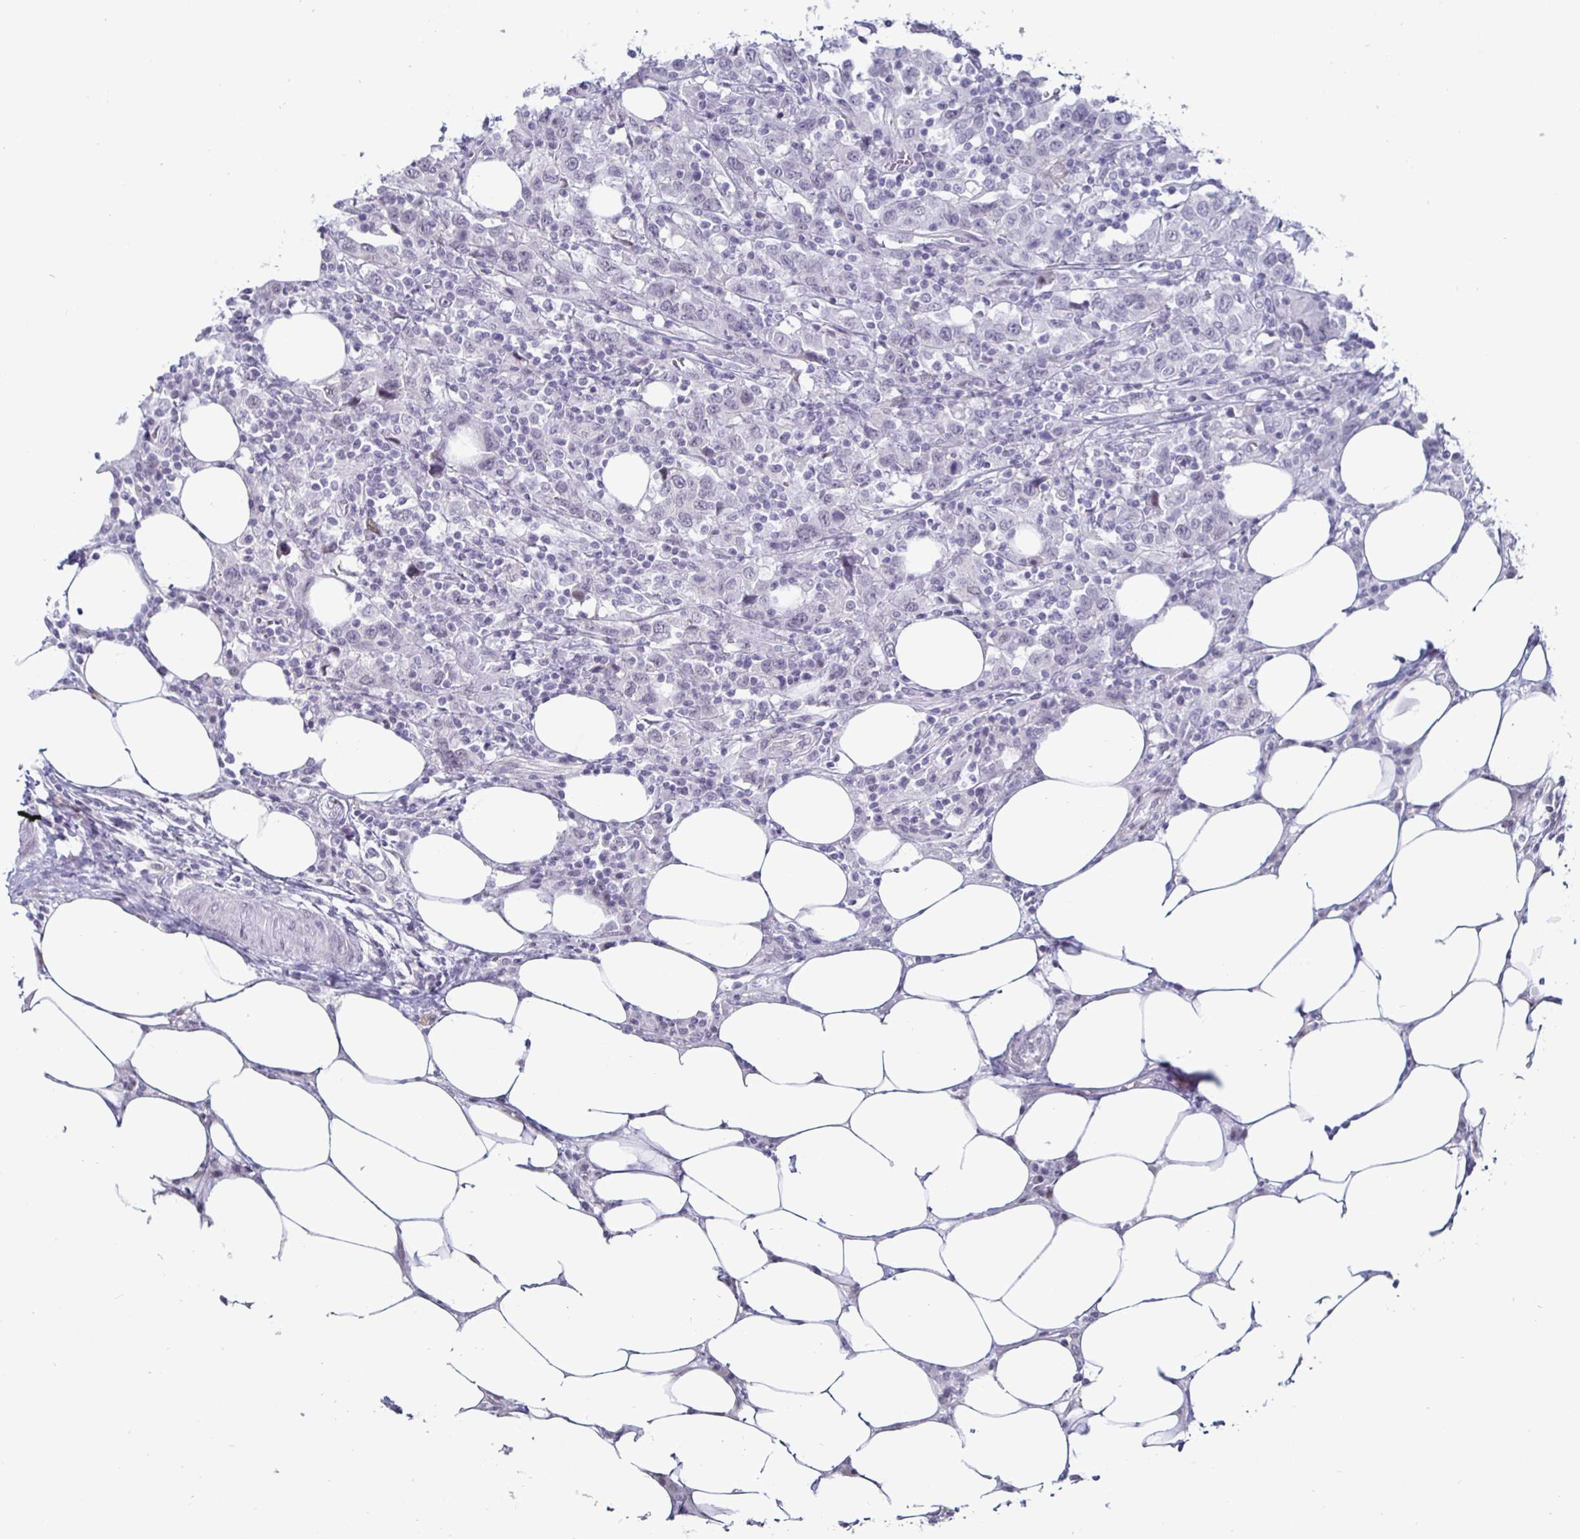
{"staining": {"intensity": "negative", "quantity": "none", "location": "none"}, "tissue": "urothelial cancer", "cell_type": "Tumor cells", "image_type": "cancer", "snomed": [{"axis": "morphology", "description": "Urothelial carcinoma, High grade"}, {"axis": "topography", "description": "Urinary bladder"}], "caption": "Photomicrograph shows no significant protein staining in tumor cells of high-grade urothelial carcinoma. (DAB (3,3'-diaminobenzidine) IHC, high magnification).", "gene": "OOSP2", "patient": {"sex": "male", "age": 61}}